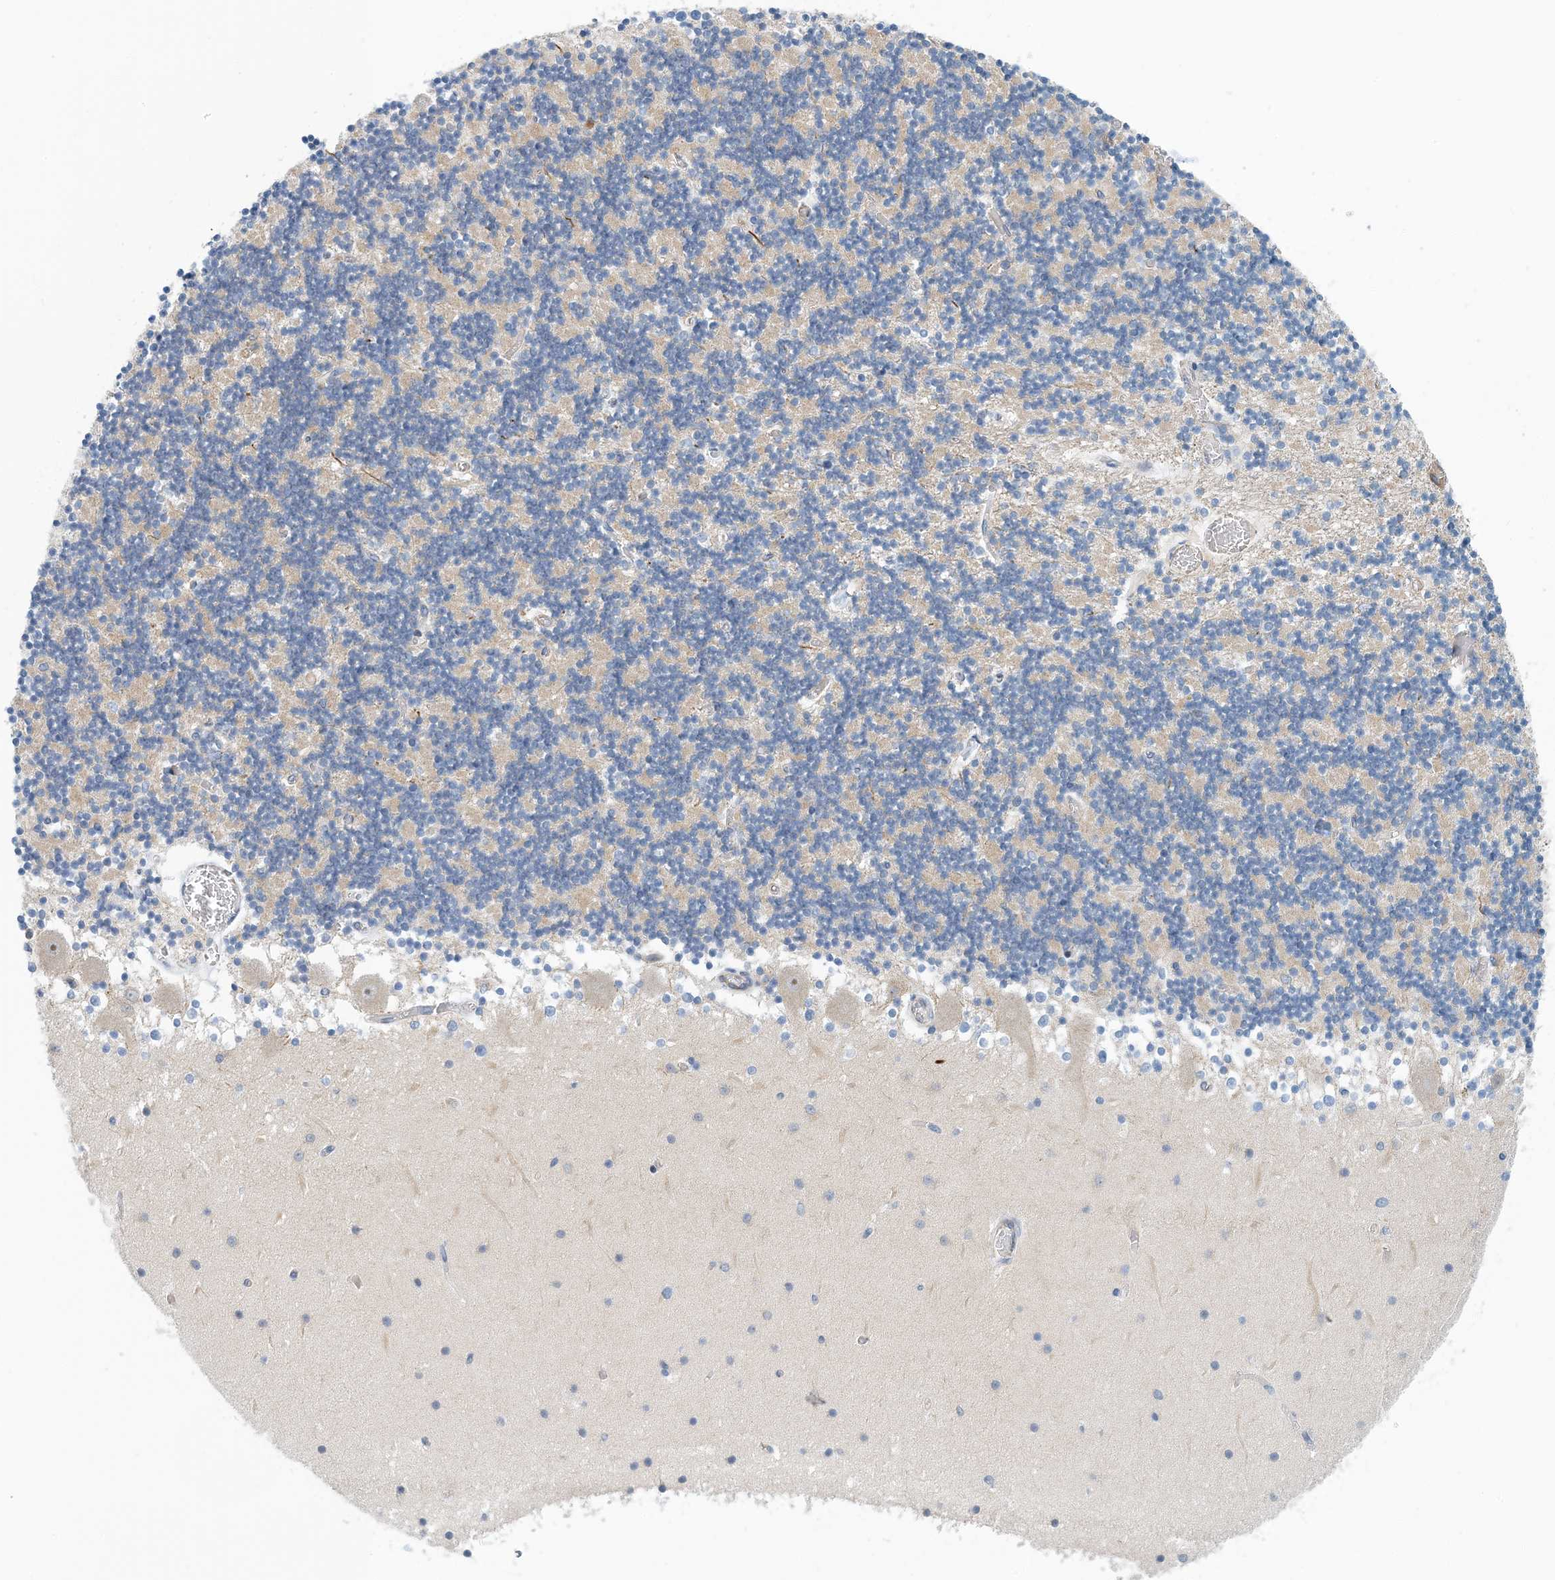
{"staining": {"intensity": "moderate", "quantity": "<25%", "location": "cytoplasmic/membranous"}, "tissue": "cerebellum", "cell_type": "Cells in granular layer", "image_type": "normal", "snomed": [{"axis": "morphology", "description": "Normal tissue, NOS"}, {"axis": "topography", "description": "Cerebellum"}], "caption": "Immunohistochemical staining of benign human cerebellum exhibits <25% levels of moderate cytoplasmic/membranous protein staining in about <25% of cells in granular layer.", "gene": "PCDHA2", "patient": {"sex": "female", "age": 28}}